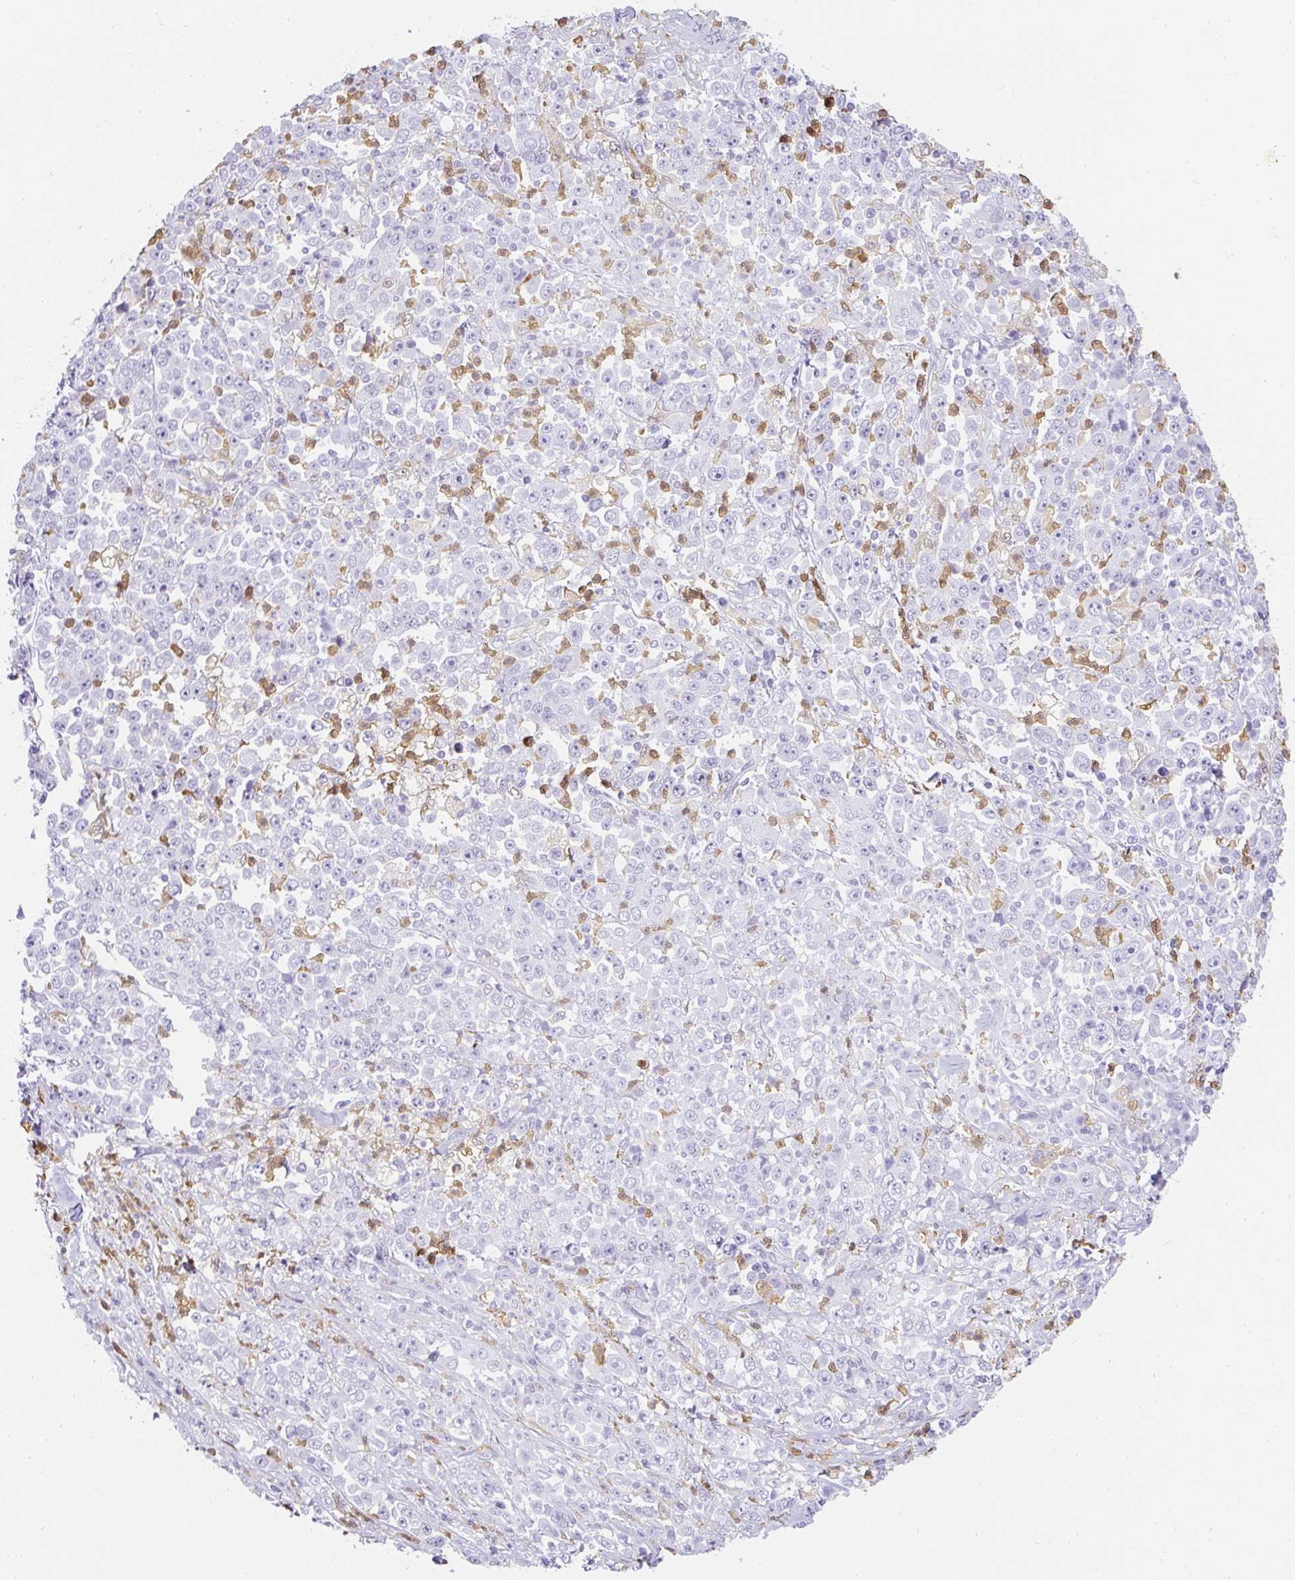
{"staining": {"intensity": "negative", "quantity": "none", "location": "none"}, "tissue": "stomach cancer", "cell_type": "Tumor cells", "image_type": "cancer", "snomed": [{"axis": "morphology", "description": "Normal tissue, NOS"}, {"axis": "morphology", "description": "Adenocarcinoma, NOS"}, {"axis": "topography", "description": "Stomach, upper"}, {"axis": "topography", "description": "Stomach"}], "caption": "Tumor cells show no significant protein expression in stomach adenocarcinoma.", "gene": "HK3", "patient": {"sex": "male", "age": 59}}